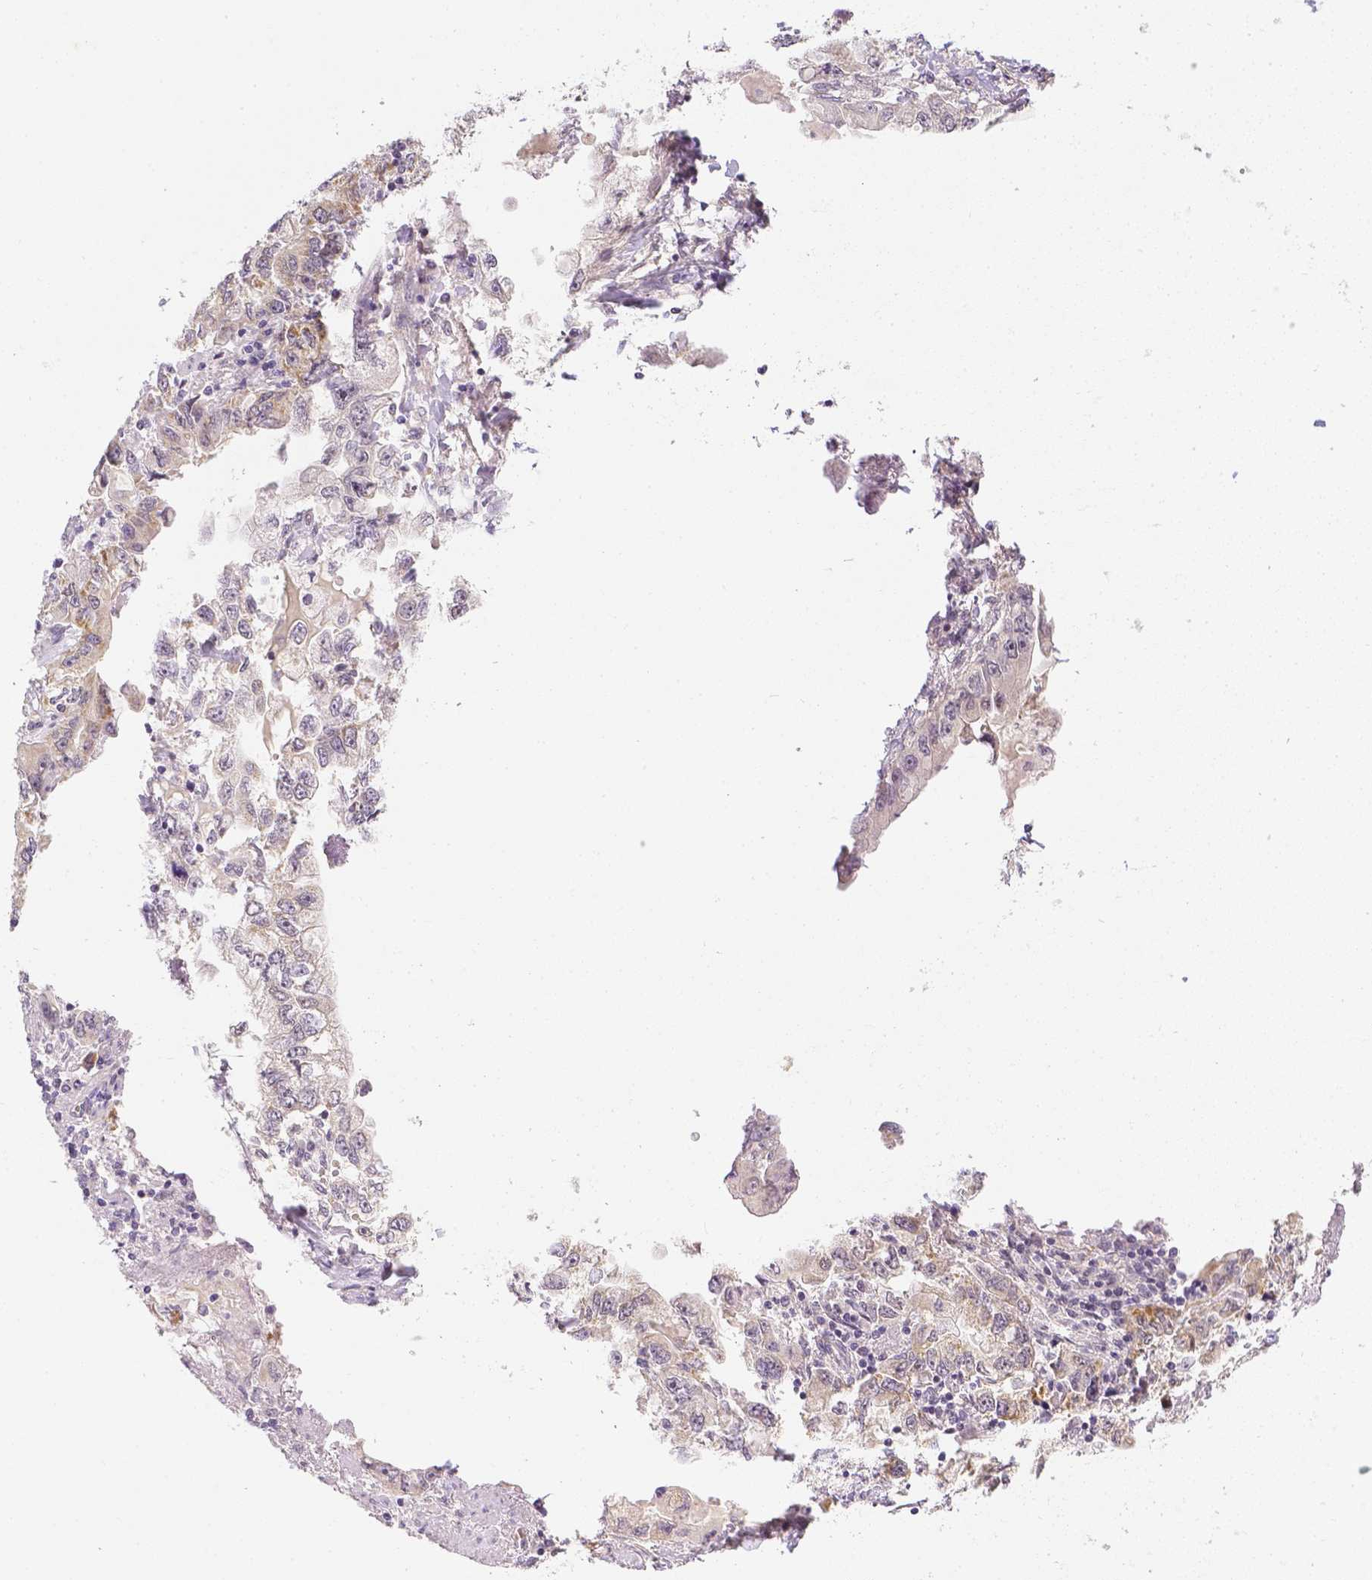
{"staining": {"intensity": "weak", "quantity": "<25%", "location": "cytoplasmic/membranous"}, "tissue": "stomach cancer", "cell_type": "Tumor cells", "image_type": "cancer", "snomed": [{"axis": "morphology", "description": "Adenocarcinoma, NOS"}, {"axis": "topography", "description": "Stomach, lower"}], "caption": "Immunohistochemical staining of stomach cancer (adenocarcinoma) shows no significant positivity in tumor cells.", "gene": "ZNF280B", "patient": {"sex": "female", "age": 93}}